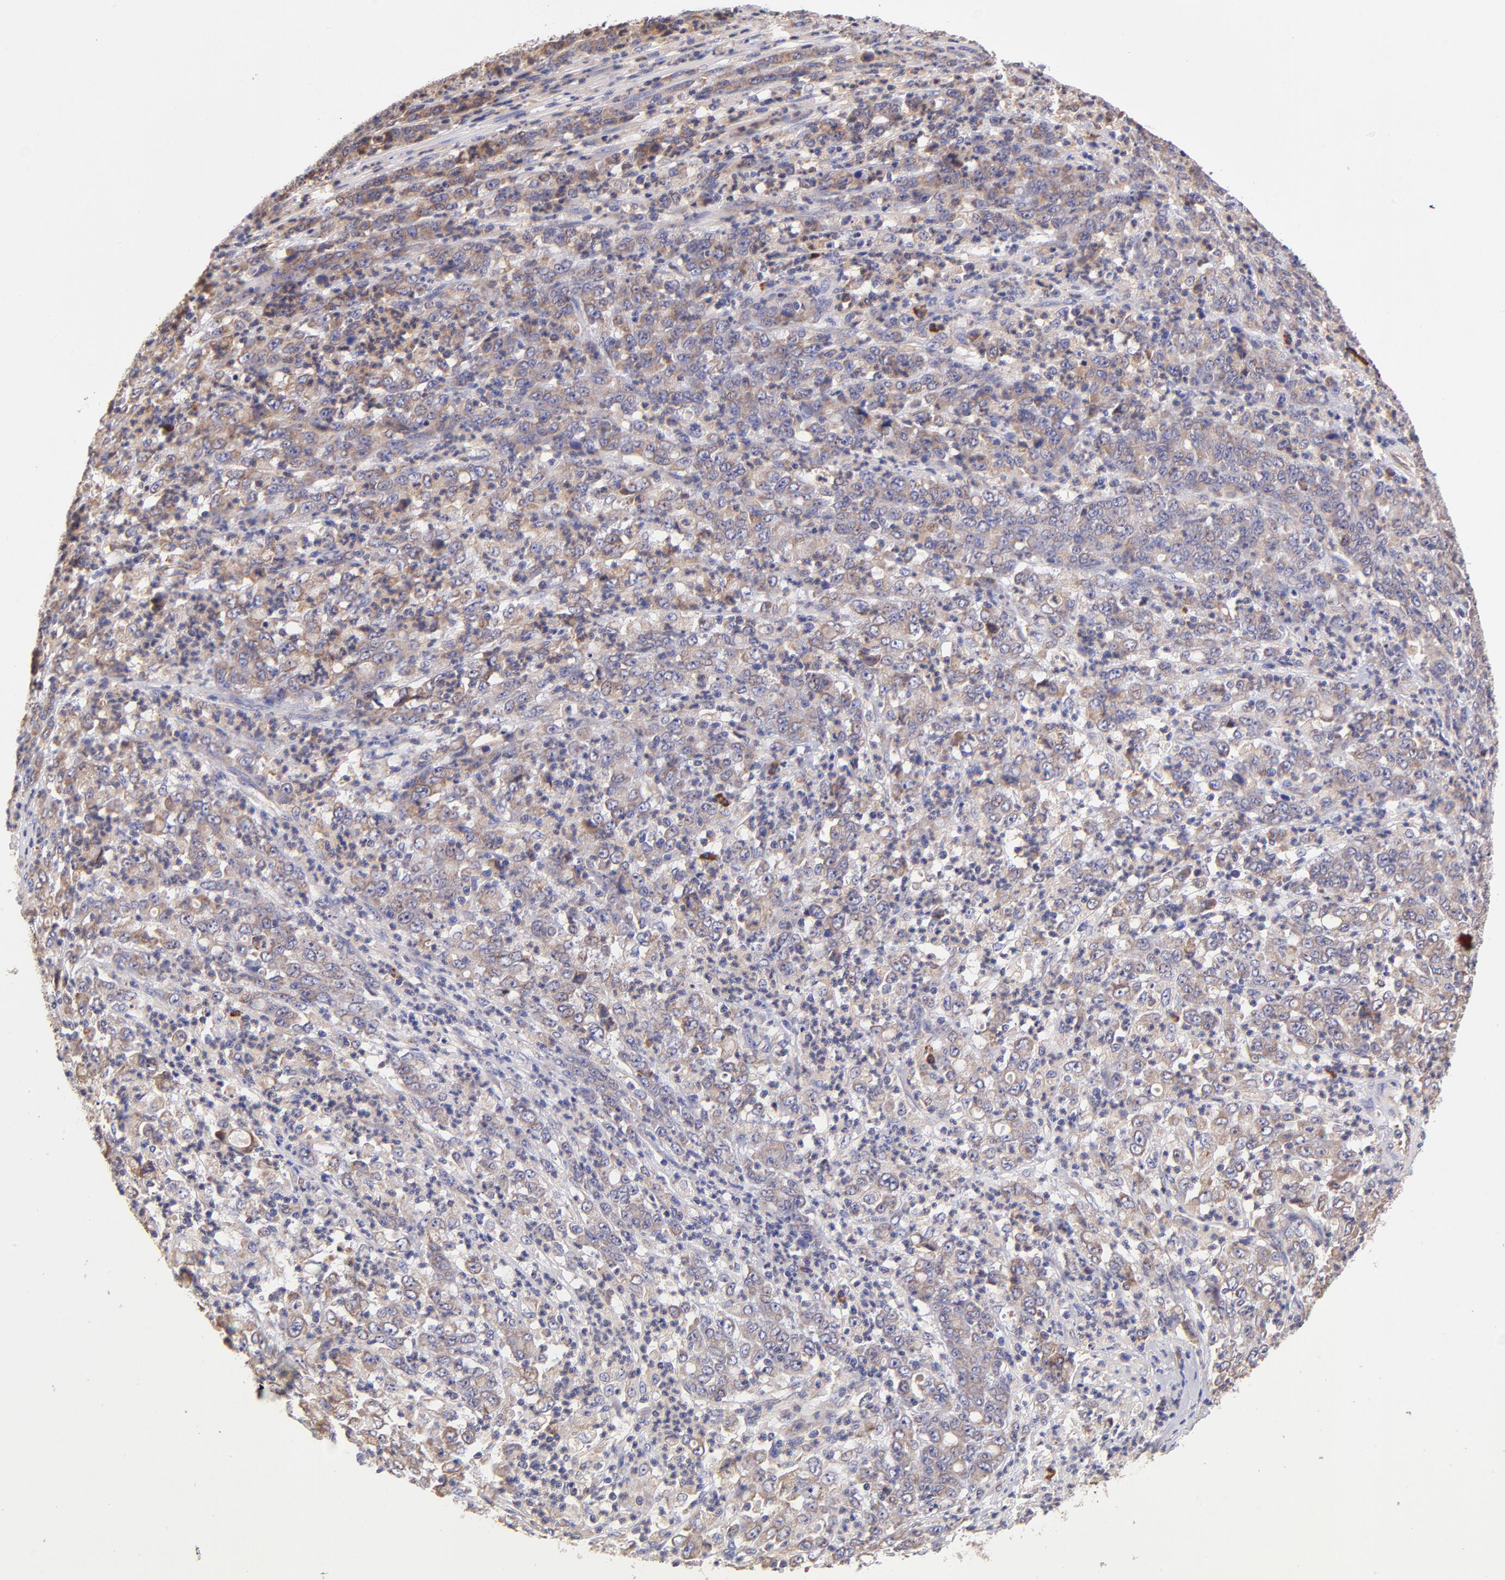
{"staining": {"intensity": "weak", "quantity": ">75%", "location": "cytoplasmic/membranous"}, "tissue": "stomach cancer", "cell_type": "Tumor cells", "image_type": "cancer", "snomed": [{"axis": "morphology", "description": "Adenocarcinoma, NOS"}, {"axis": "topography", "description": "Stomach, lower"}], "caption": "Approximately >75% of tumor cells in stomach cancer (adenocarcinoma) demonstrate weak cytoplasmic/membranous protein positivity as visualized by brown immunohistochemical staining.", "gene": "PREX1", "patient": {"sex": "female", "age": 71}}